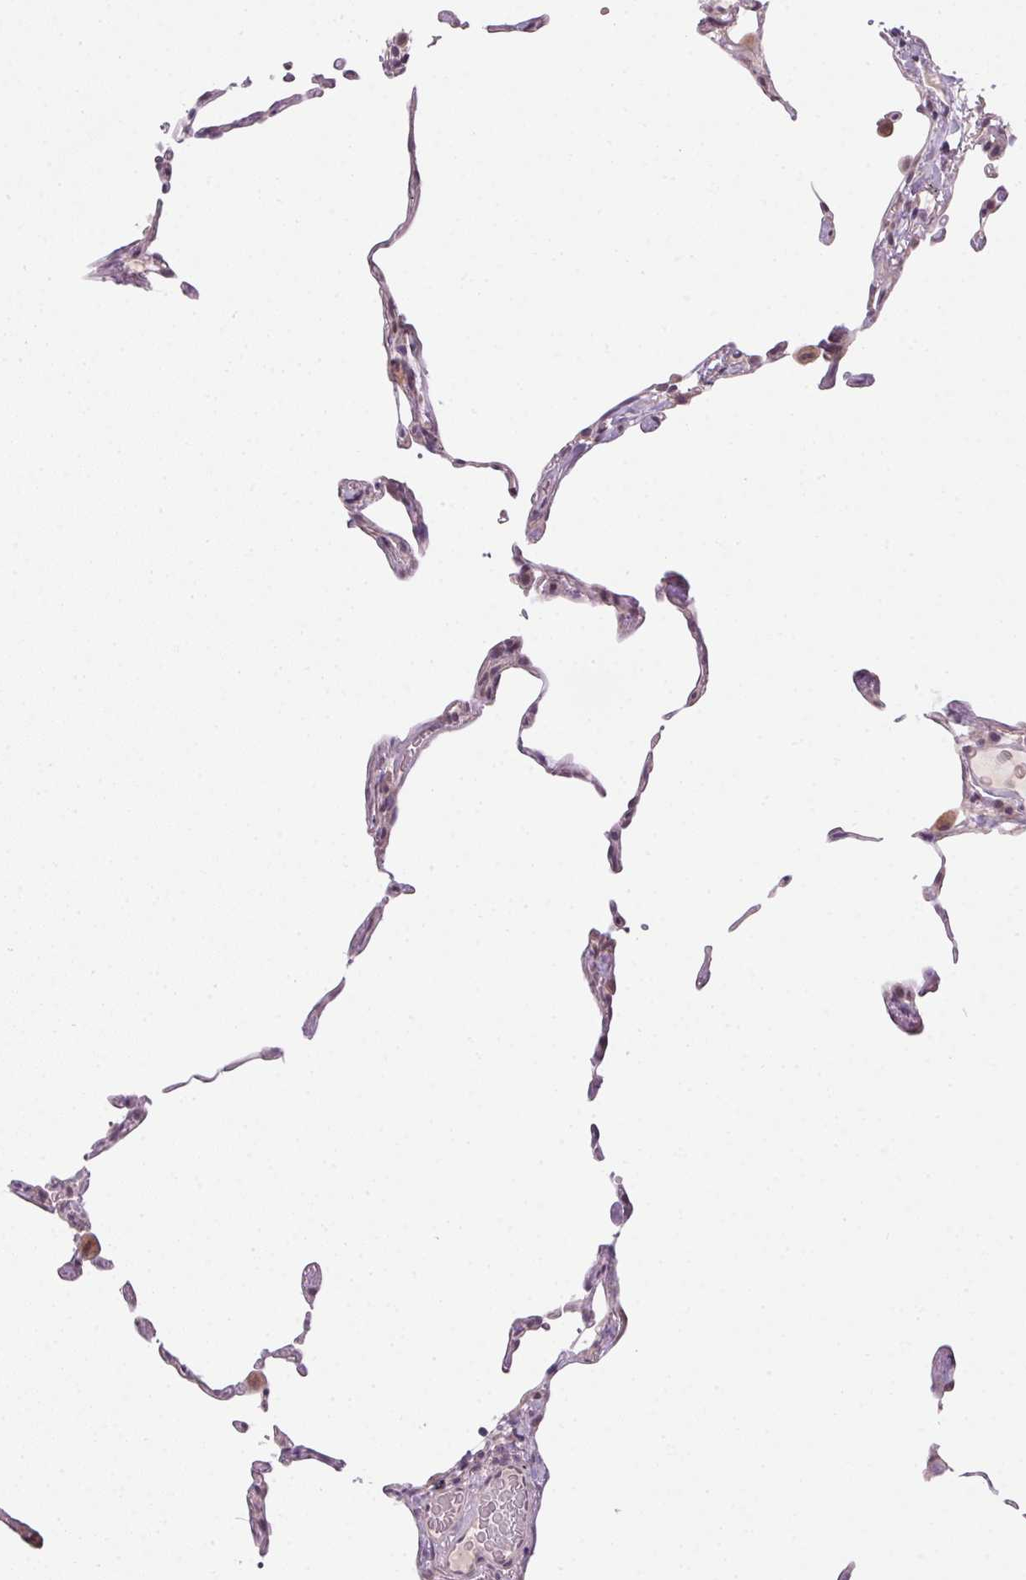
{"staining": {"intensity": "negative", "quantity": "none", "location": "none"}, "tissue": "lung", "cell_type": "Alveolar cells", "image_type": "normal", "snomed": [{"axis": "morphology", "description": "Normal tissue, NOS"}, {"axis": "topography", "description": "Lung"}], "caption": "Immunohistochemistry (IHC) photomicrograph of benign lung: human lung stained with DAB demonstrates no significant protein staining in alveolar cells.", "gene": "PPP4R4", "patient": {"sex": "female", "age": 57}}